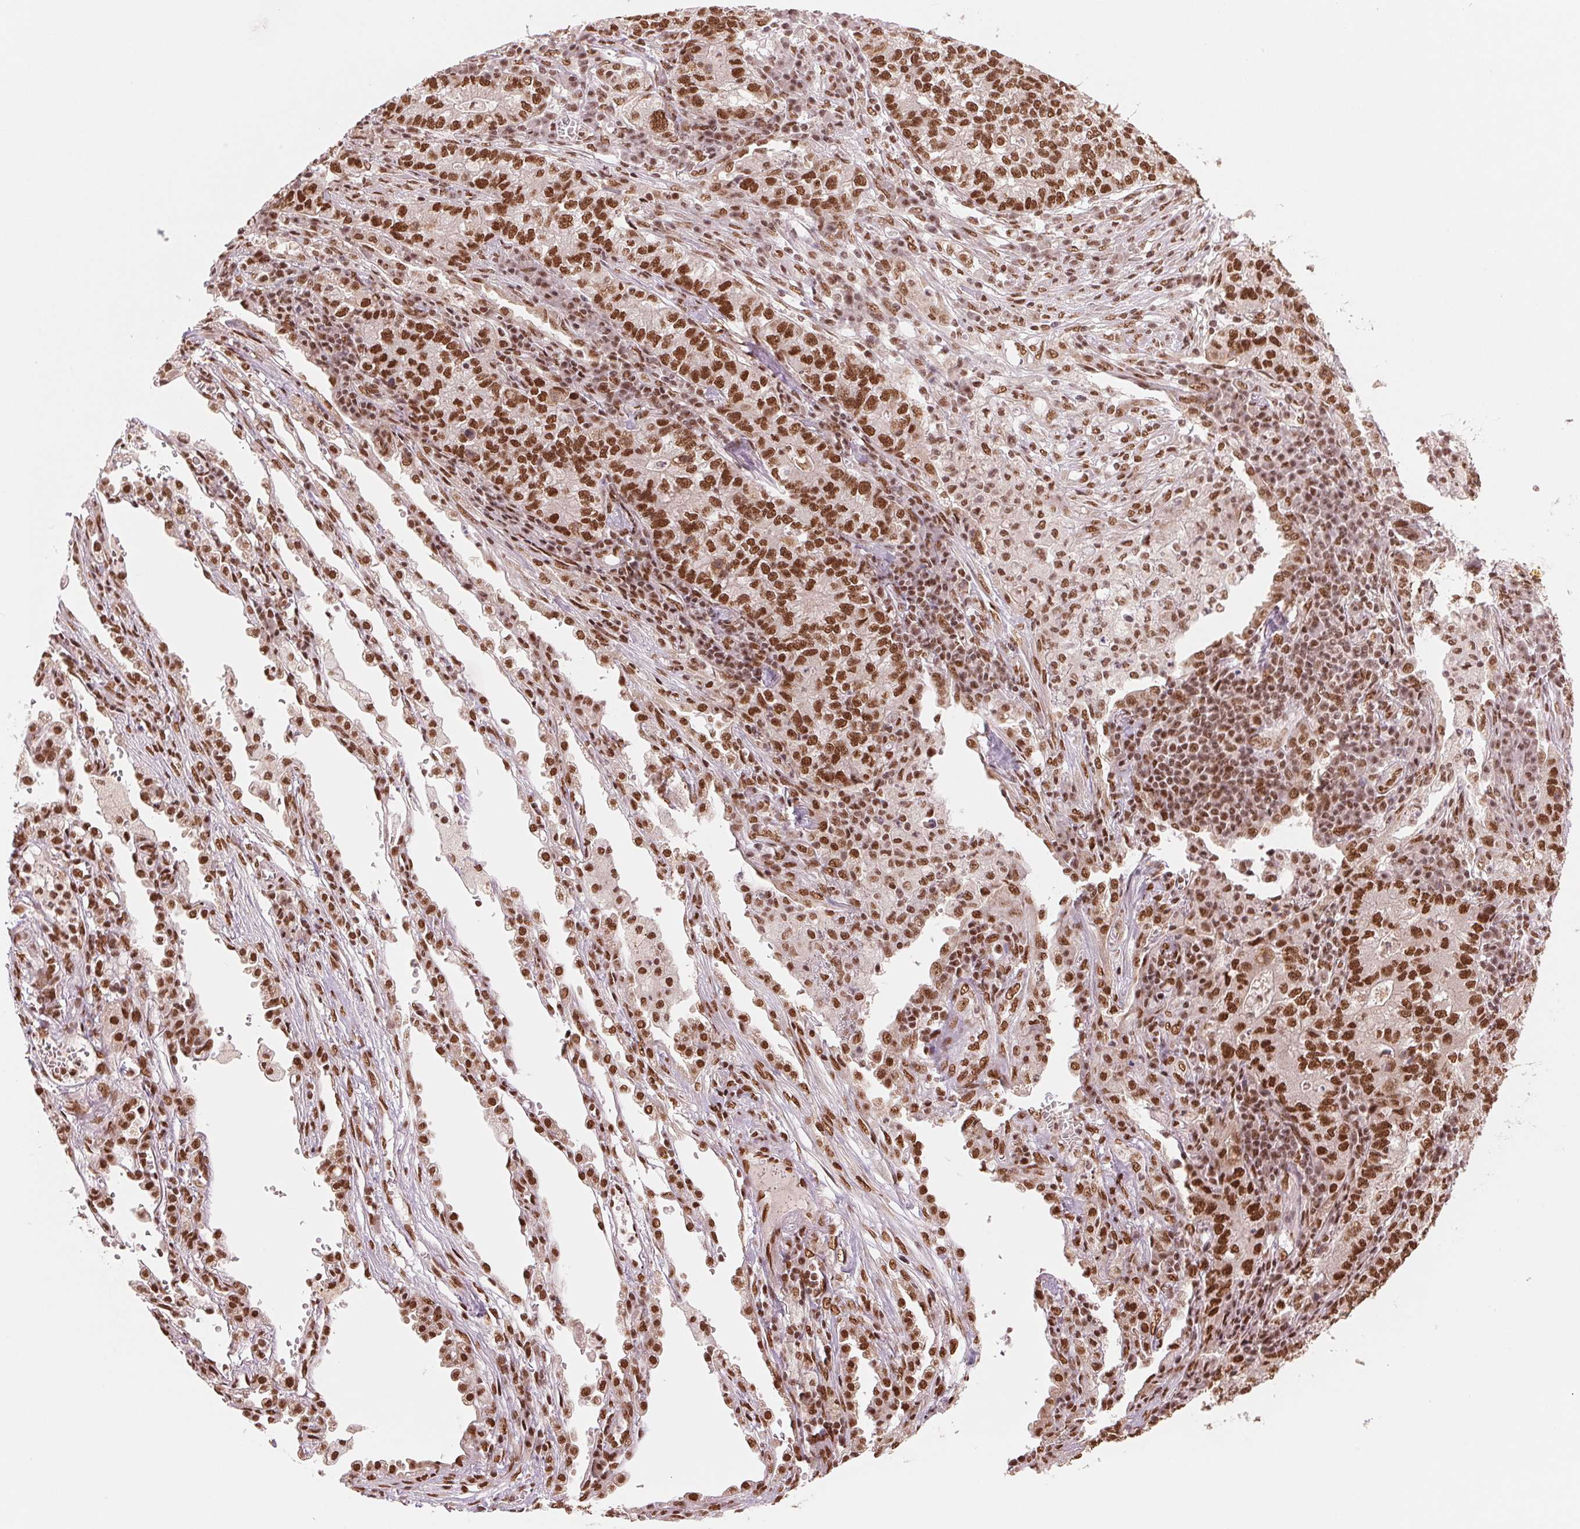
{"staining": {"intensity": "strong", "quantity": ">75%", "location": "nuclear"}, "tissue": "lung cancer", "cell_type": "Tumor cells", "image_type": "cancer", "snomed": [{"axis": "morphology", "description": "Adenocarcinoma, NOS"}, {"axis": "topography", "description": "Lung"}], "caption": "This is an image of immunohistochemistry (IHC) staining of lung cancer, which shows strong positivity in the nuclear of tumor cells.", "gene": "TTLL9", "patient": {"sex": "male", "age": 57}}